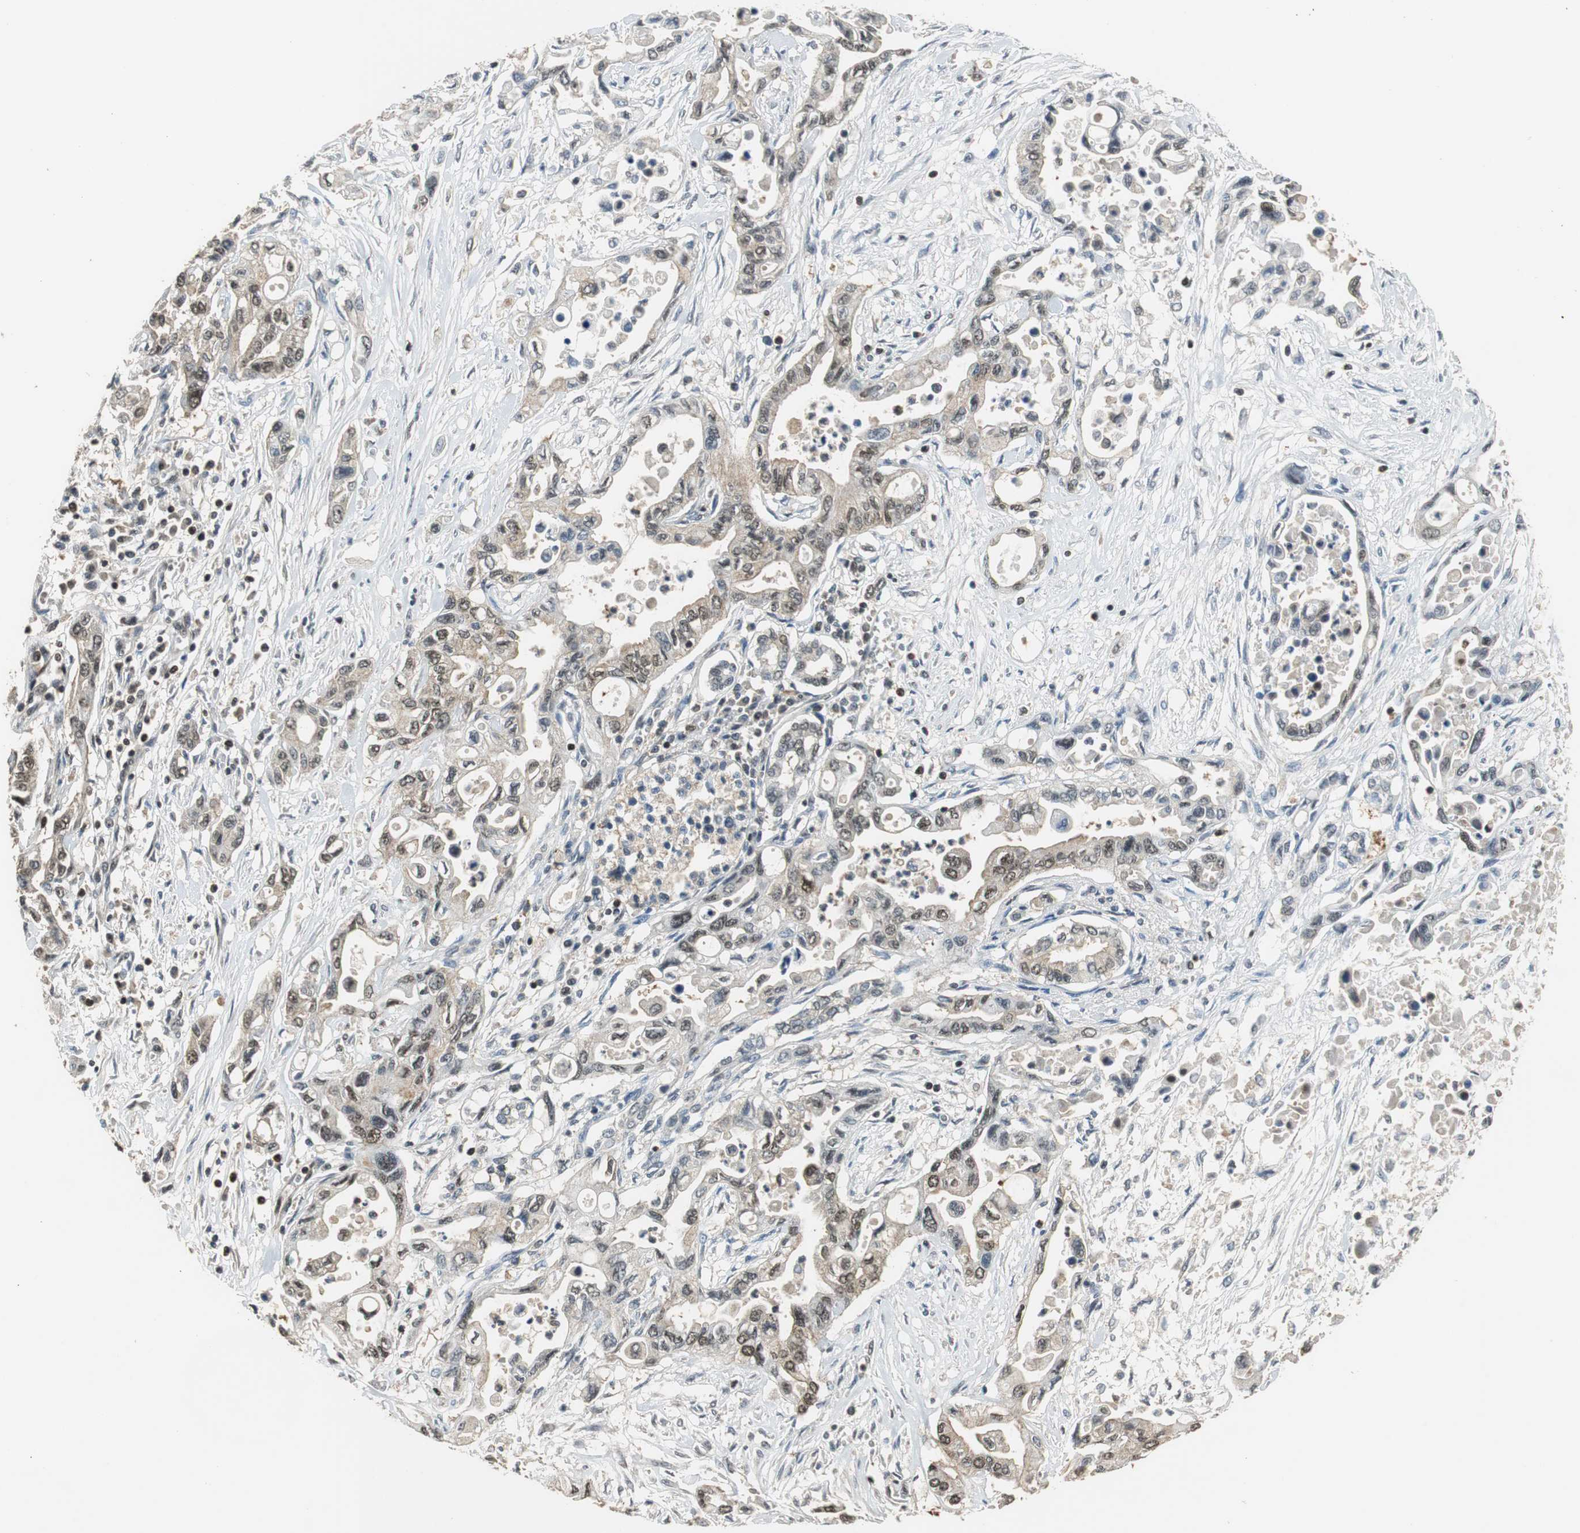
{"staining": {"intensity": "weak", "quantity": ">75%", "location": "cytoplasmic/membranous"}, "tissue": "pancreatic cancer", "cell_type": "Tumor cells", "image_type": "cancer", "snomed": [{"axis": "morphology", "description": "Adenocarcinoma, NOS"}, {"axis": "topography", "description": "Pancreas"}], "caption": "Brown immunohistochemical staining in adenocarcinoma (pancreatic) displays weak cytoplasmic/membranous staining in about >75% of tumor cells.", "gene": "GSDMD", "patient": {"sex": "female", "age": 57}}